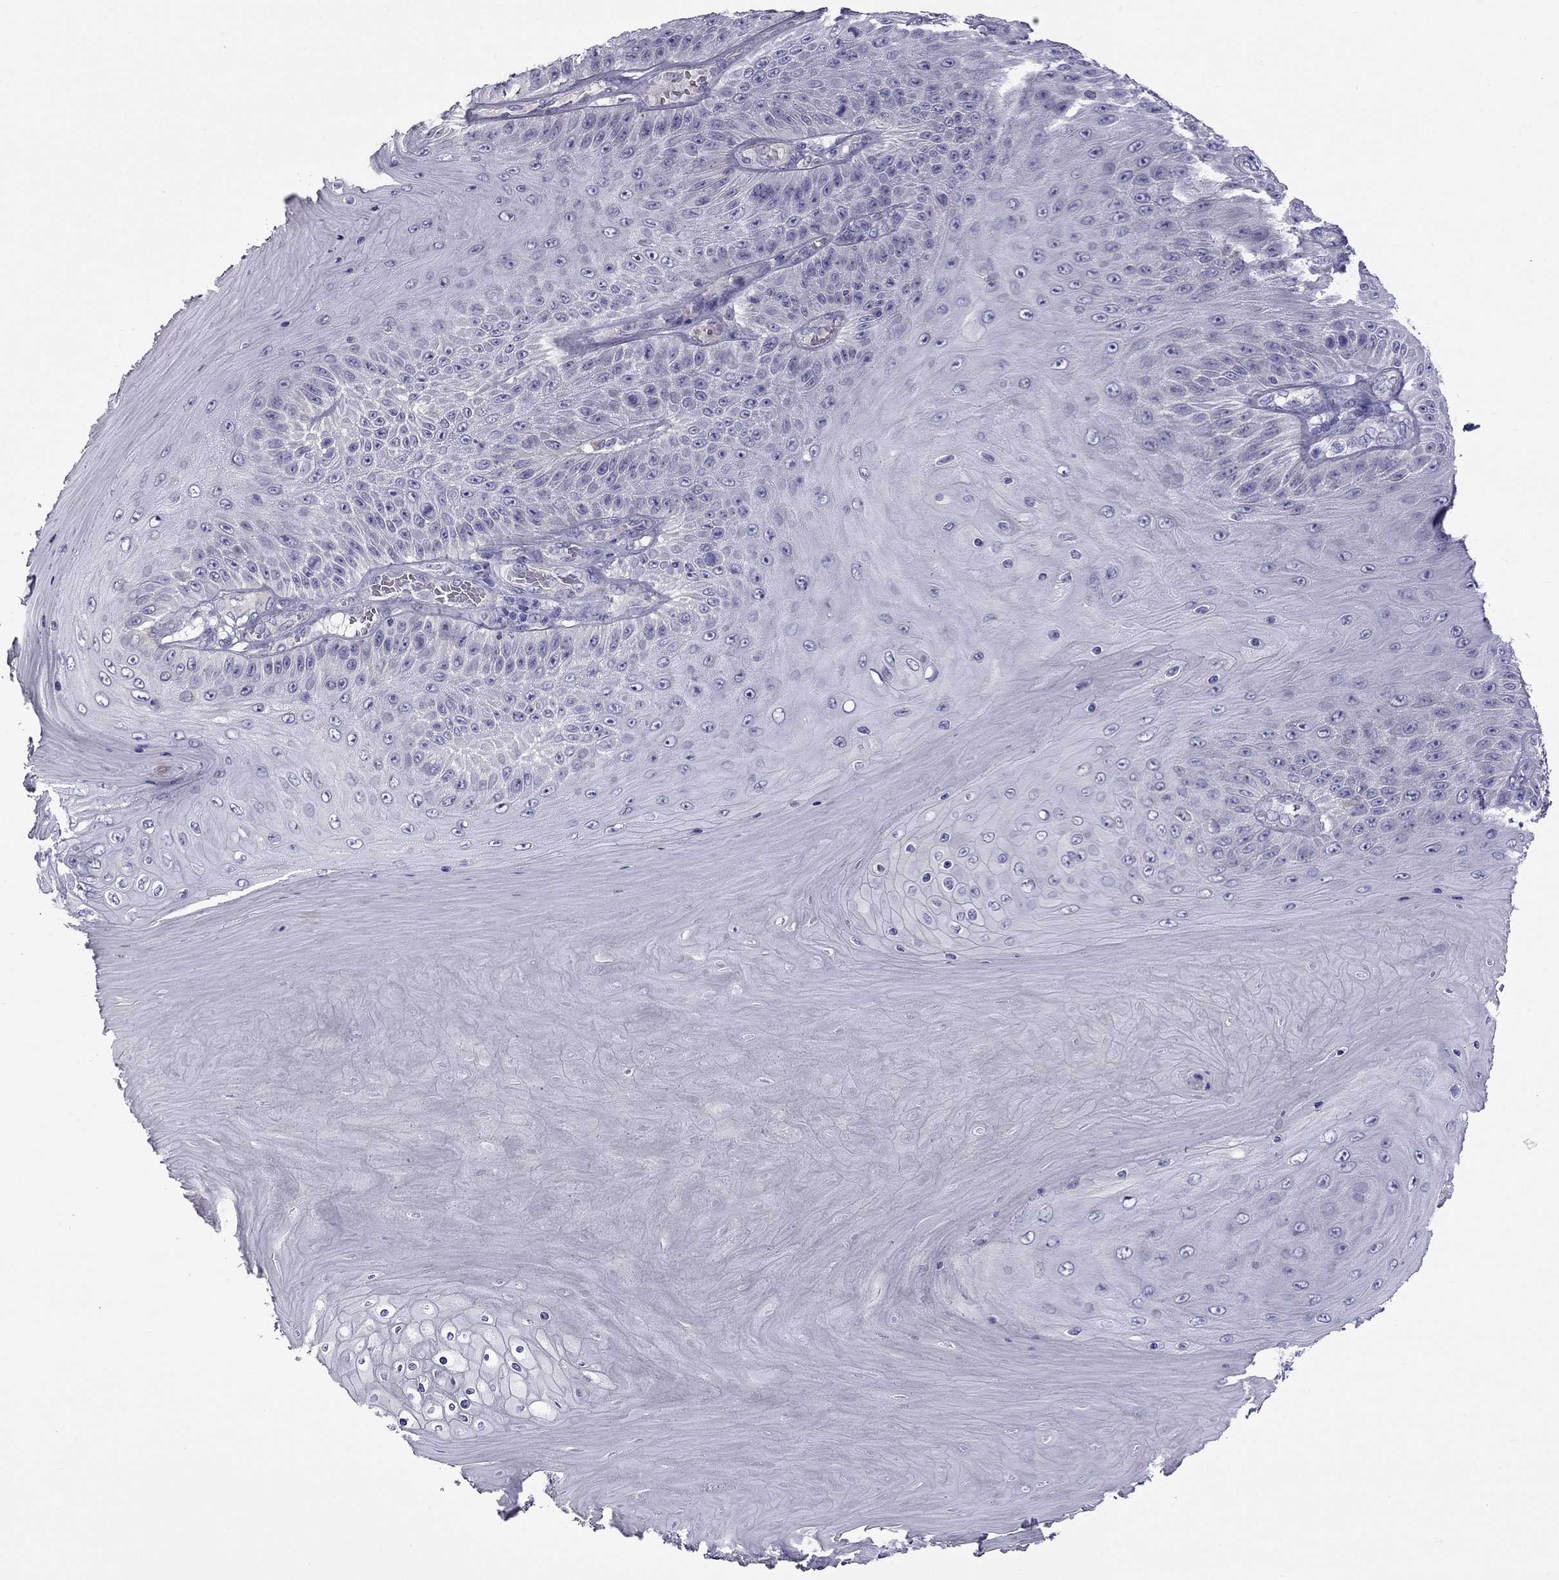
{"staining": {"intensity": "negative", "quantity": "none", "location": "none"}, "tissue": "skin cancer", "cell_type": "Tumor cells", "image_type": "cancer", "snomed": [{"axis": "morphology", "description": "Squamous cell carcinoma, NOS"}, {"axis": "topography", "description": "Skin"}], "caption": "Tumor cells show no significant protein positivity in skin squamous cell carcinoma.", "gene": "STOML3", "patient": {"sex": "male", "age": 62}}